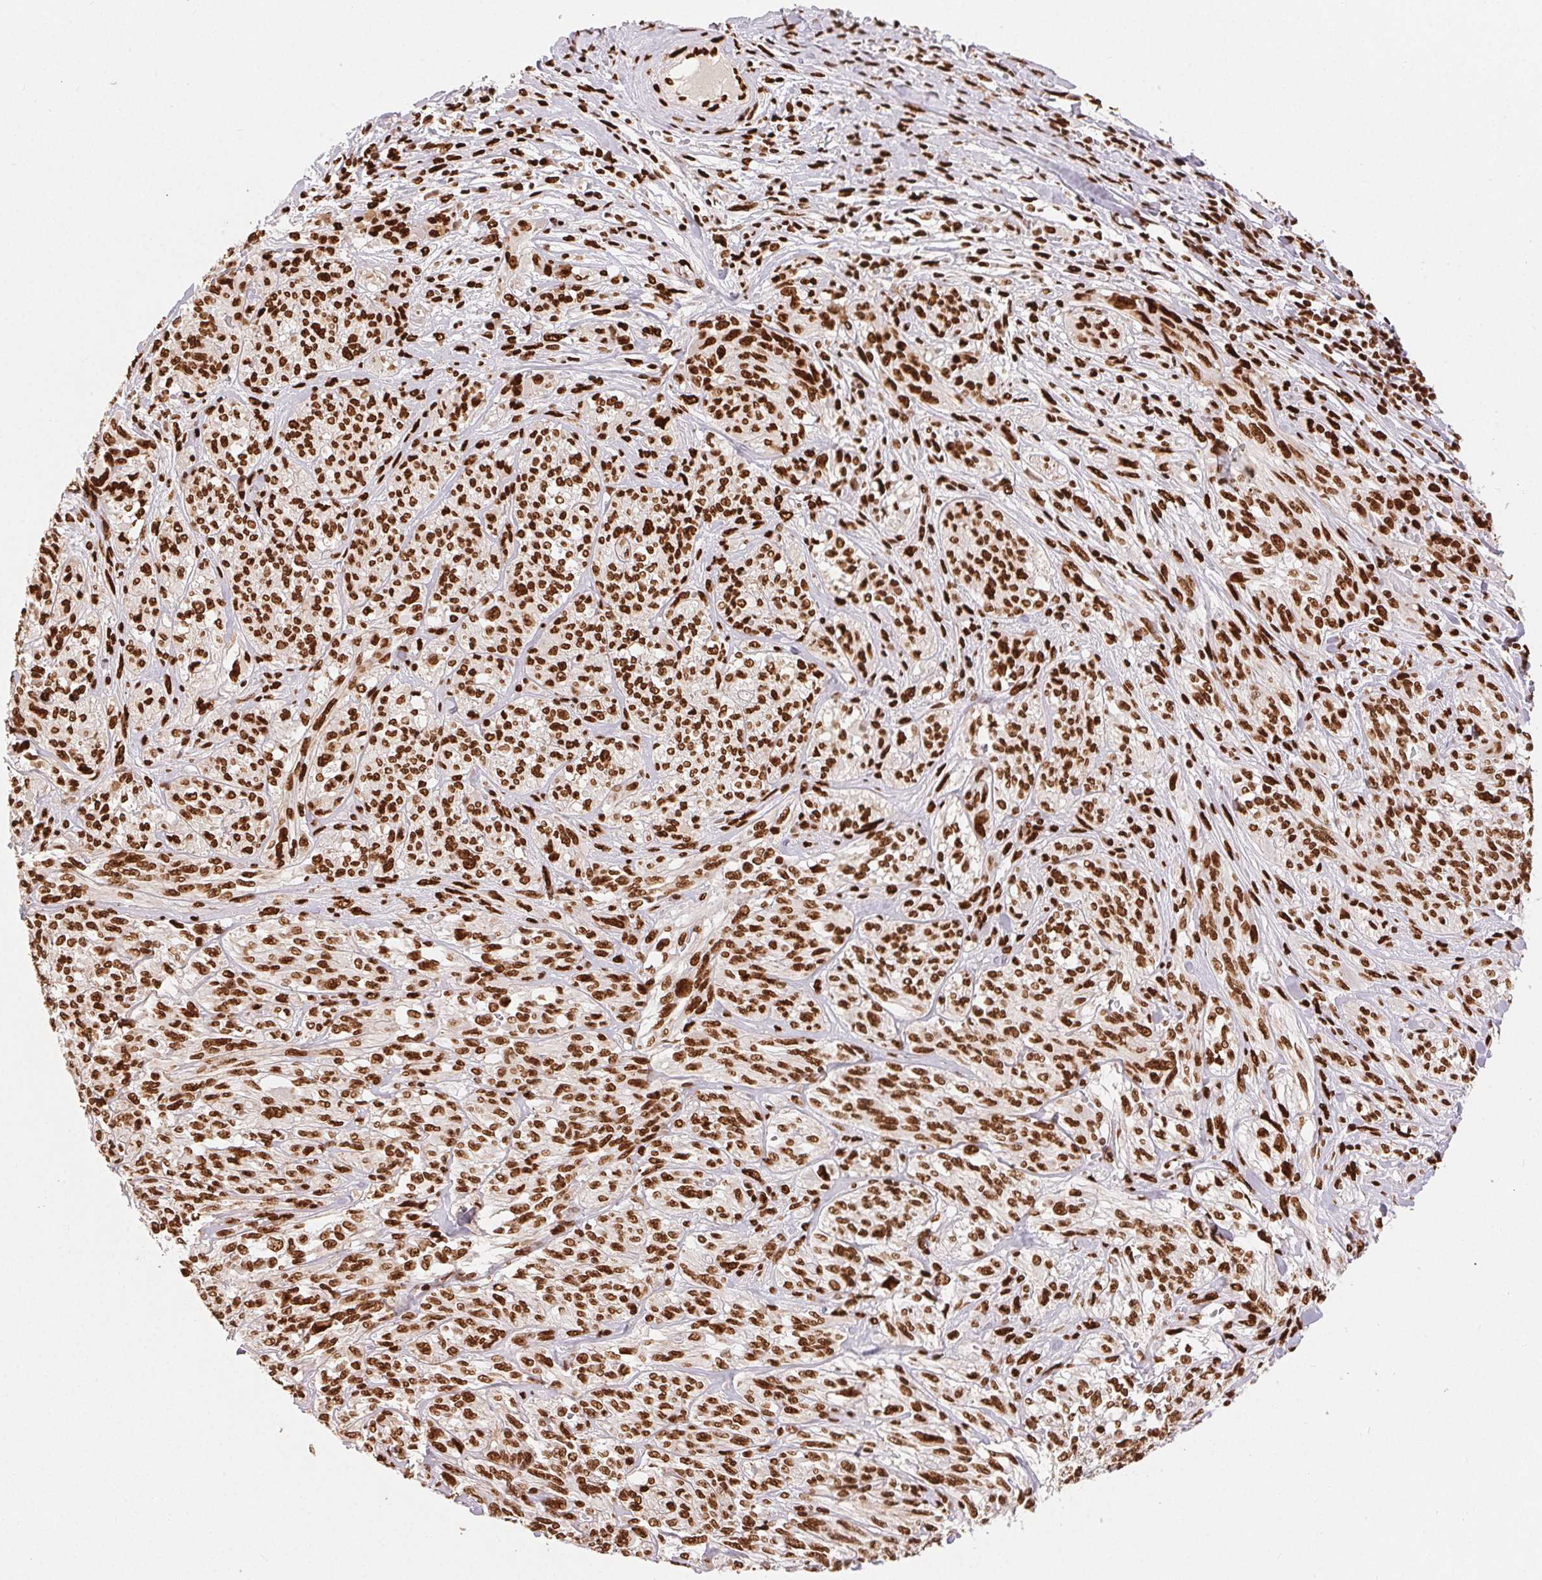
{"staining": {"intensity": "strong", "quantity": ">75%", "location": "nuclear"}, "tissue": "melanoma", "cell_type": "Tumor cells", "image_type": "cancer", "snomed": [{"axis": "morphology", "description": "Malignant melanoma, NOS"}, {"axis": "topography", "description": "Skin"}], "caption": "Immunohistochemical staining of malignant melanoma shows high levels of strong nuclear staining in about >75% of tumor cells.", "gene": "ZNF80", "patient": {"sex": "female", "age": 91}}